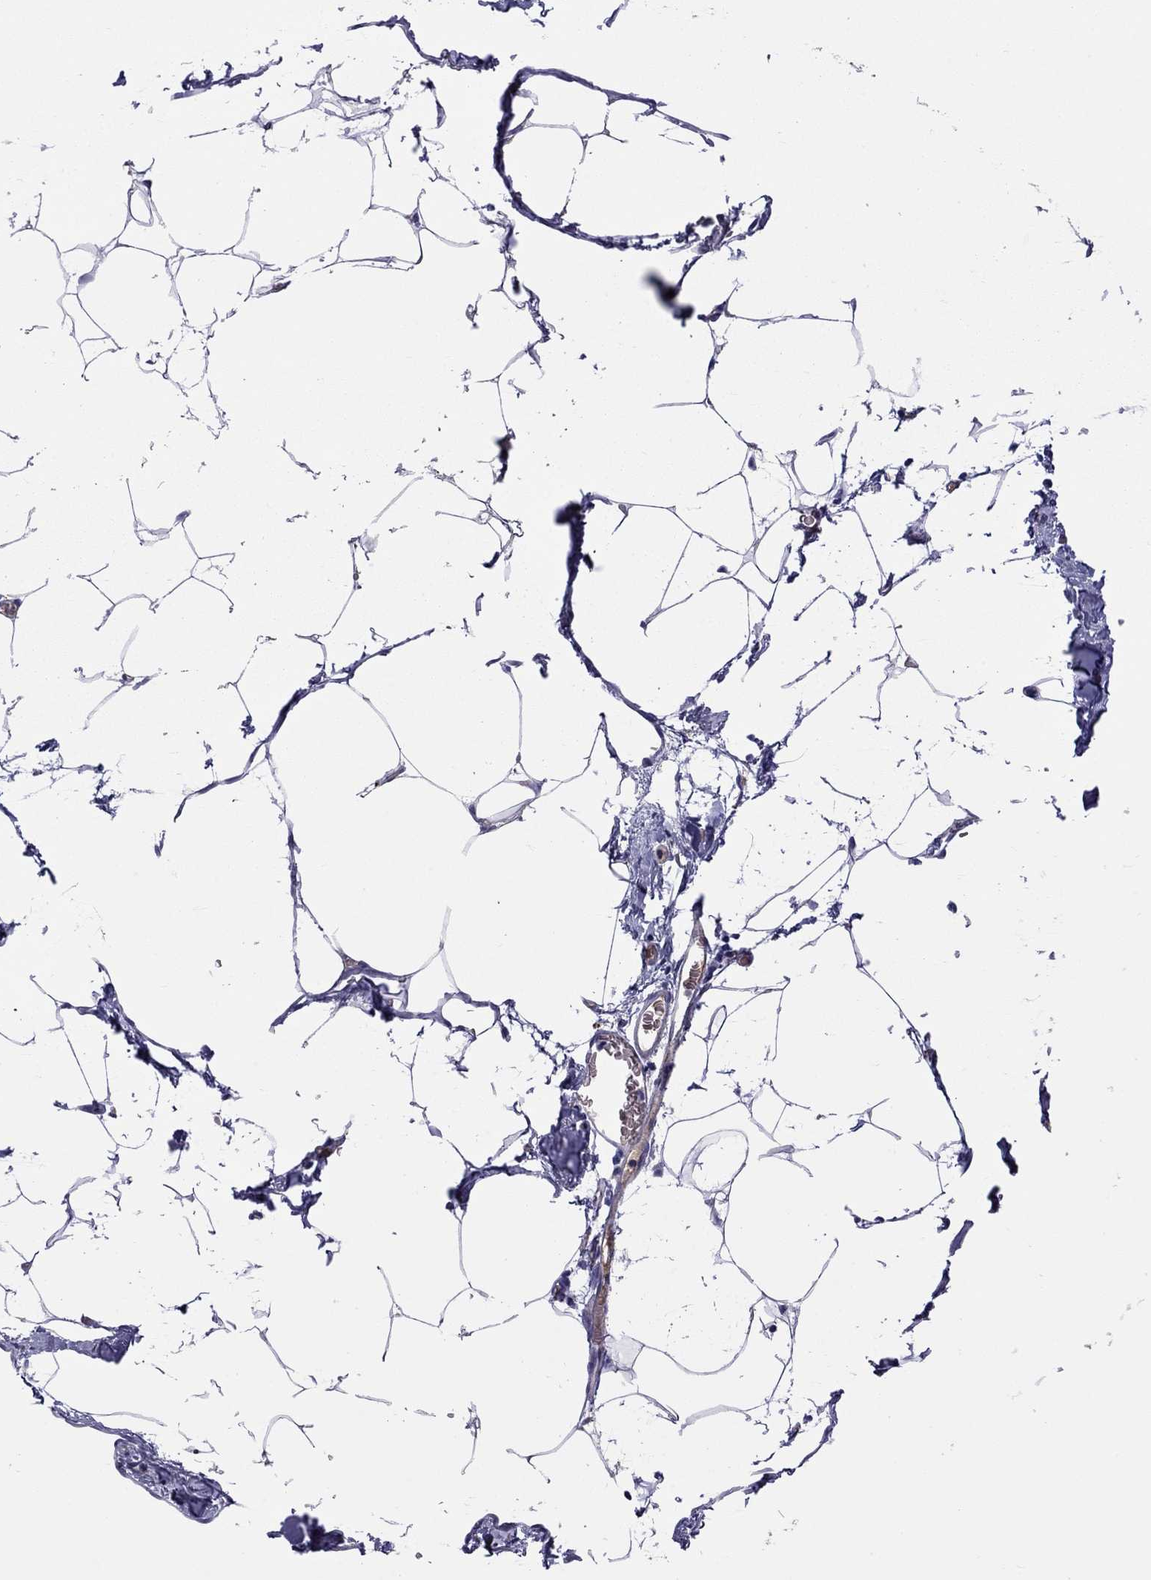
{"staining": {"intensity": "negative", "quantity": "none", "location": "none"}, "tissue": "adipose tissue", "cell_type": "Adipocytes", "image_type": "normal", "snomed": [{"axis": "morphology", "description": "Normal tissue, NOS"}, {"axis": "topography", "description": "Adipose tissue"}], "caption": "Protein analysis of benign adipose tissue exhibits no significant positivity in adipocytes.", "gene": "SERPINA3", "patient": {"sex": "male", "age": 57}}